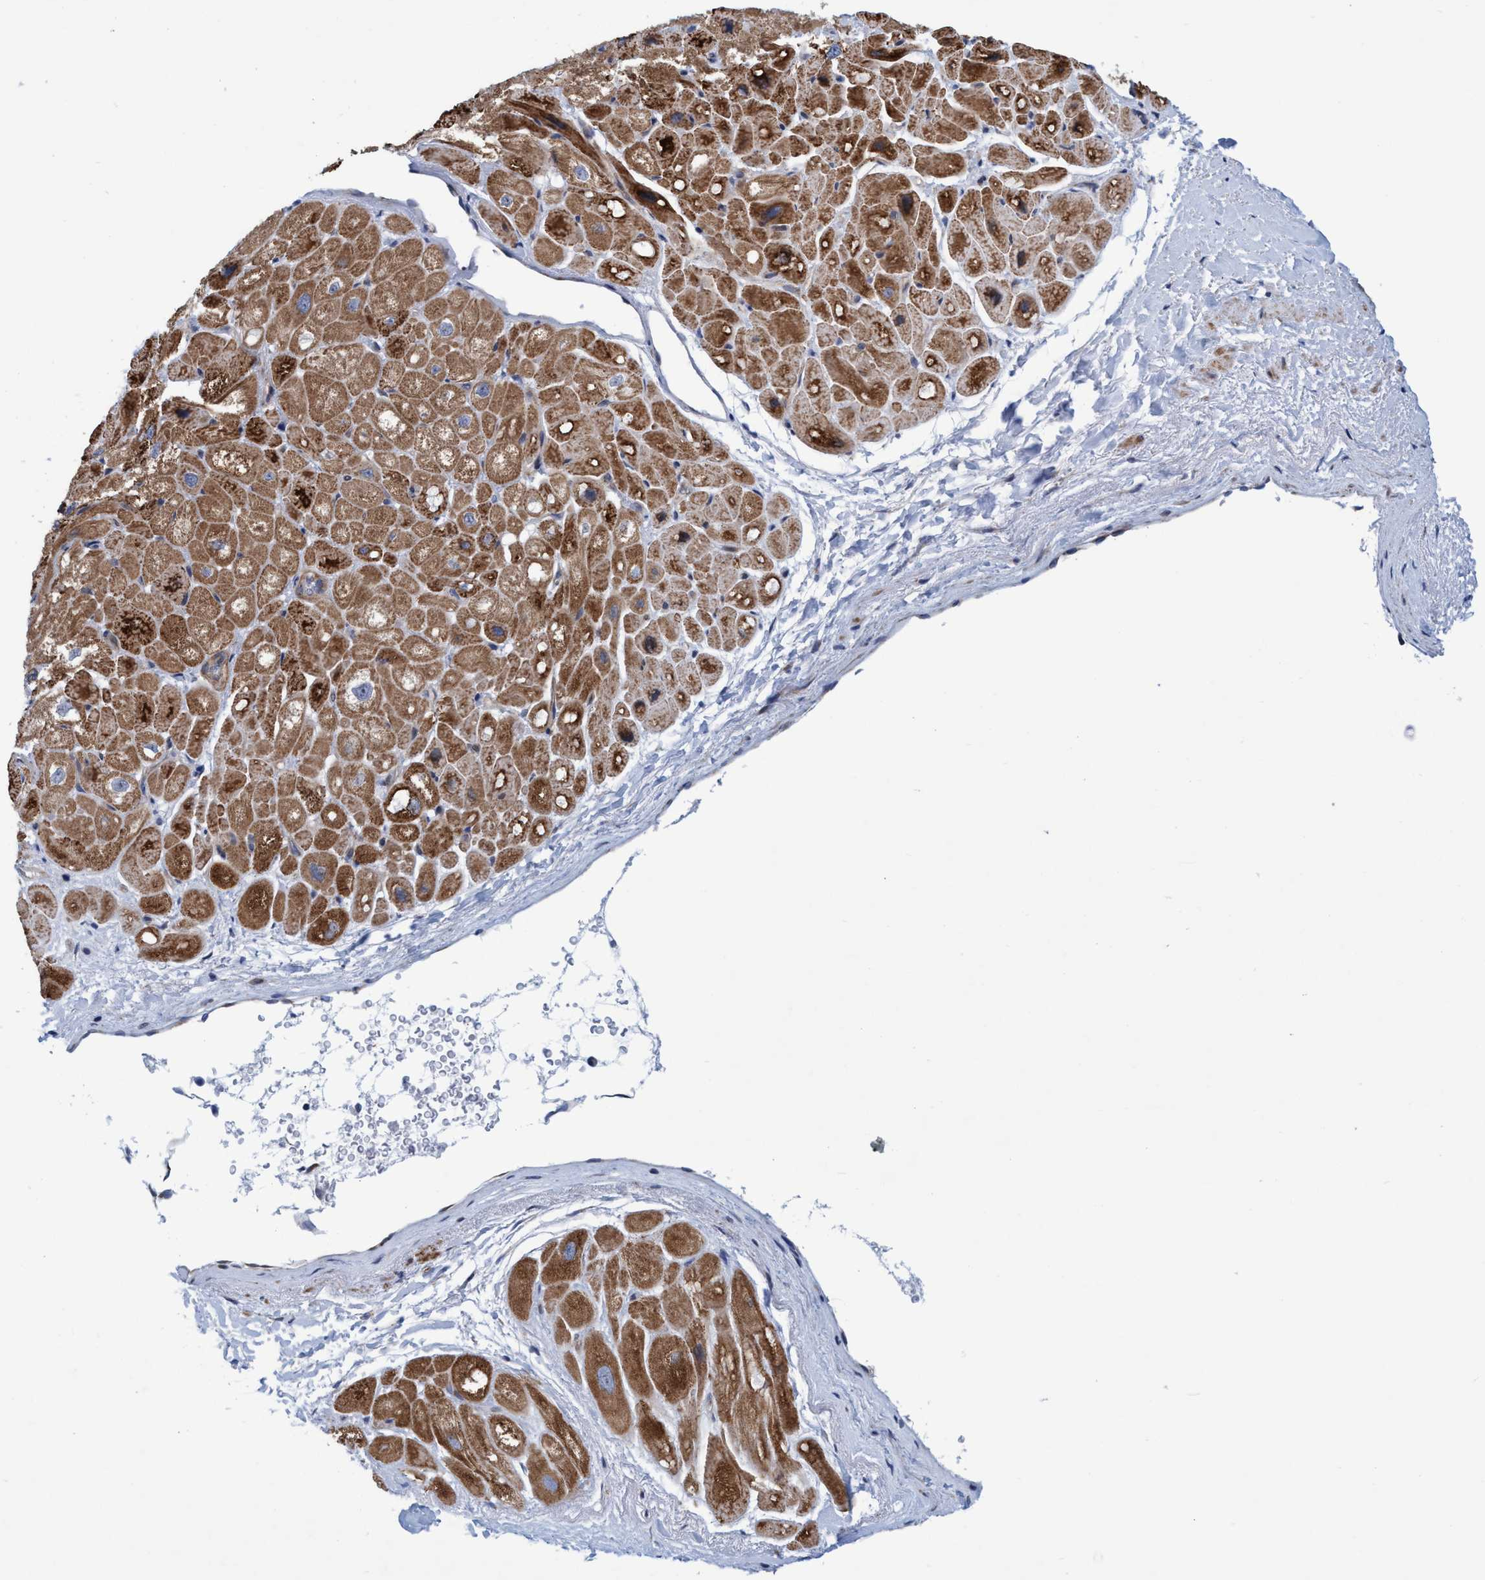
{"staining": {"intensity": "moderate", "quantity": ">75%", "location": "cytoplasmic/membranous"}, "tissue": "heart muscle", "cell_type": "Cardiomyocytes", "image_type": "normal", "snomed": [{"axis": "morphology", "description": "Normal tissue, NOS"}, {"axis": "topography", "description": "Heart"}], "caption": "Immunohistochemistry (DAB) staining of unremarkable human heart muscle shows moderate cytoplasmic/membranous protein expression in about >75% of cardiomyocytes.", "gene": "POLR1F", "patient": {"sex": "male", "age": 49}}